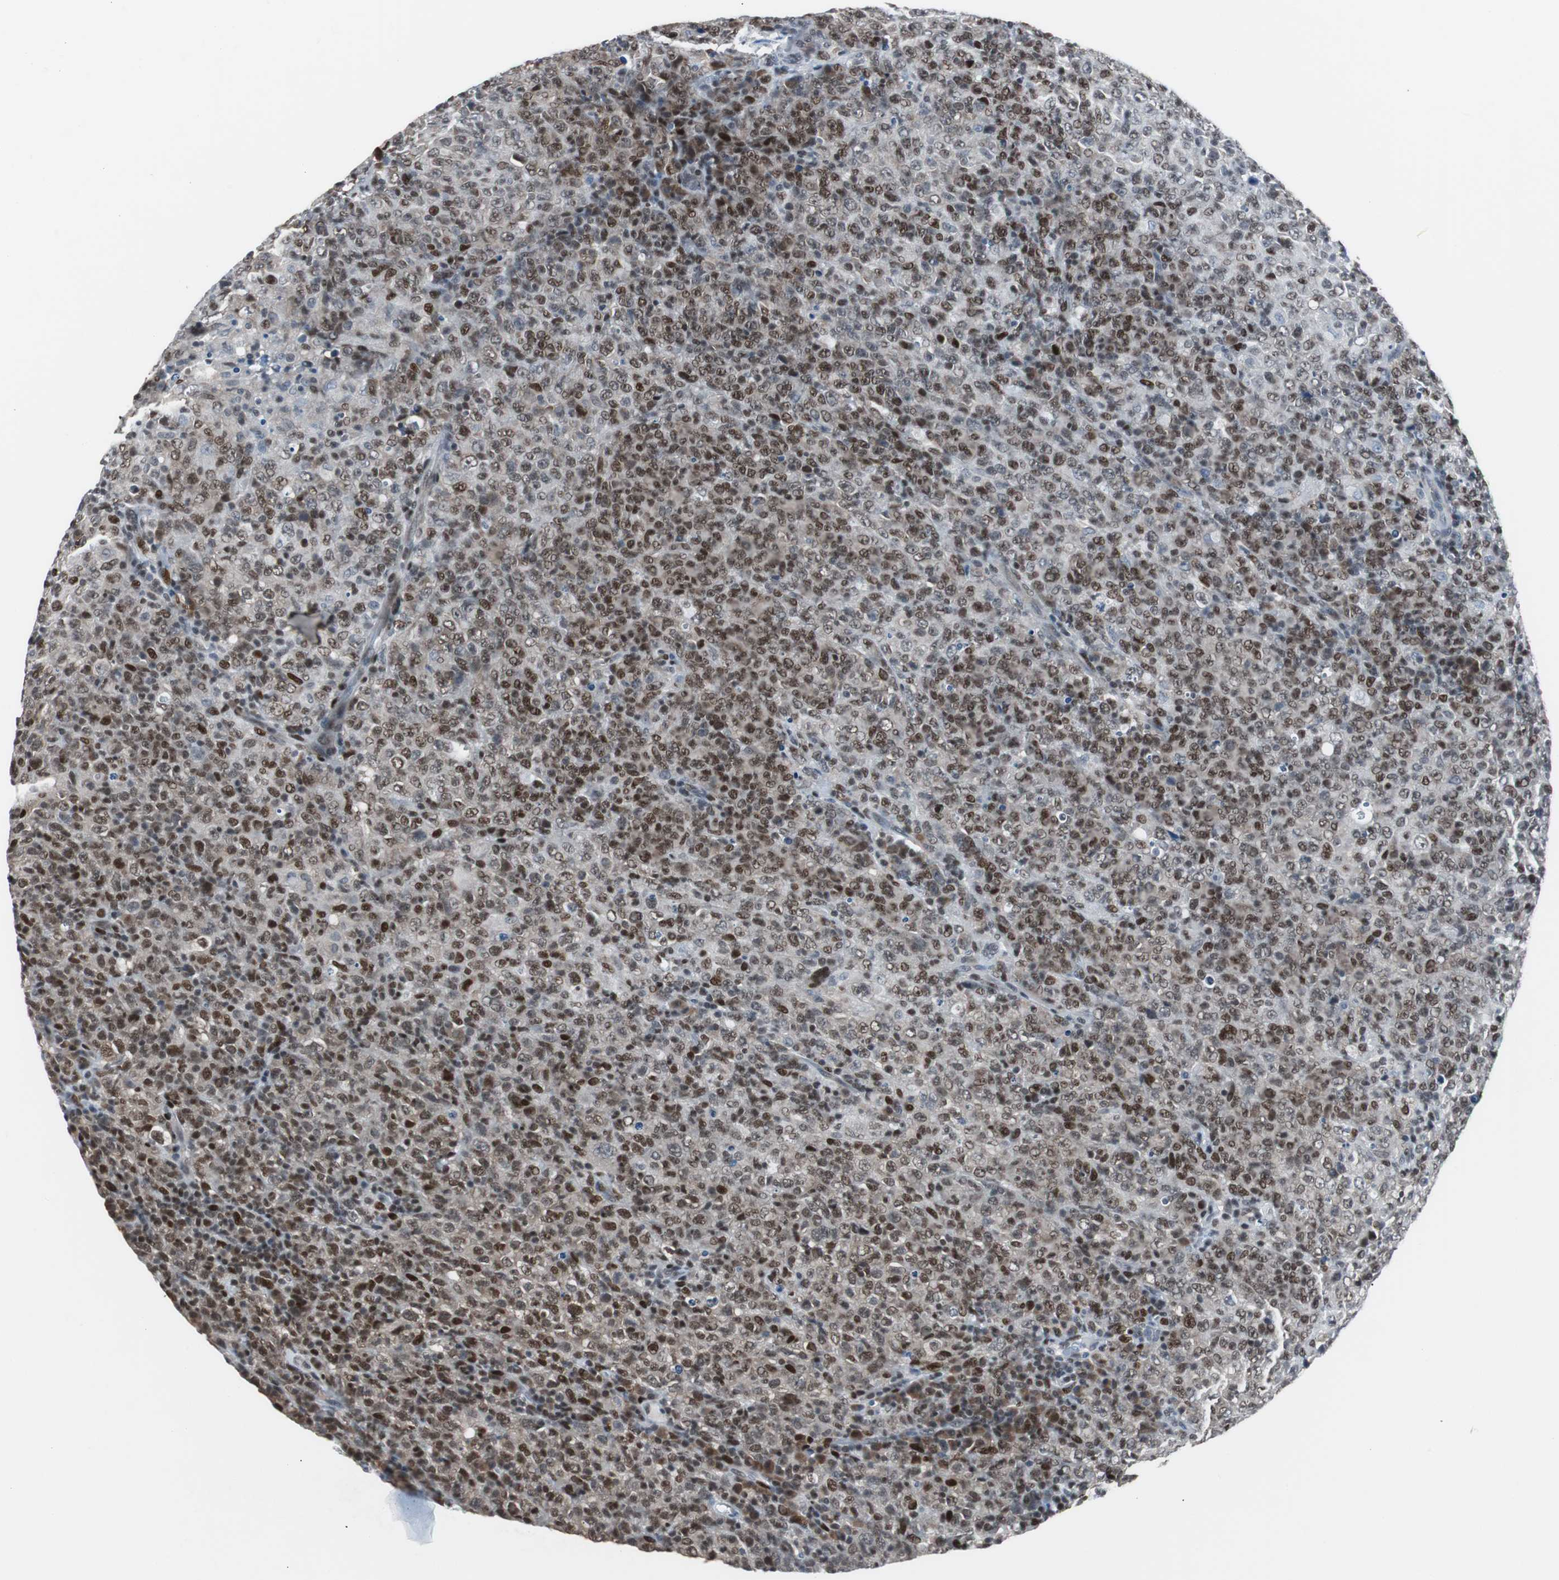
{"staining": {"intensity": "strong", "quantity": ">75%", "location": "nuclear"}, "tissue": "lymphoma", "cell_type": "Tumor cells", "image_type": "cancer", "snomed": [{"axis": "morphology", "description": "Malignant lymphoma, non-Hodgkin's type, High grade"}, {"axis": "topography", "description": "Tonsil"}], "caption": "A brown stain highlights strong nuclear positivity of a protein in lymphoma tumor cells. Using DAB (3,3'-diaminobenzidine) (brown) and hematoxylin (blue) stains, captured at high magnification using brightfield microscopy.", "gene": "ZHX2", "patient": {"sex": "female", "age": 36}}